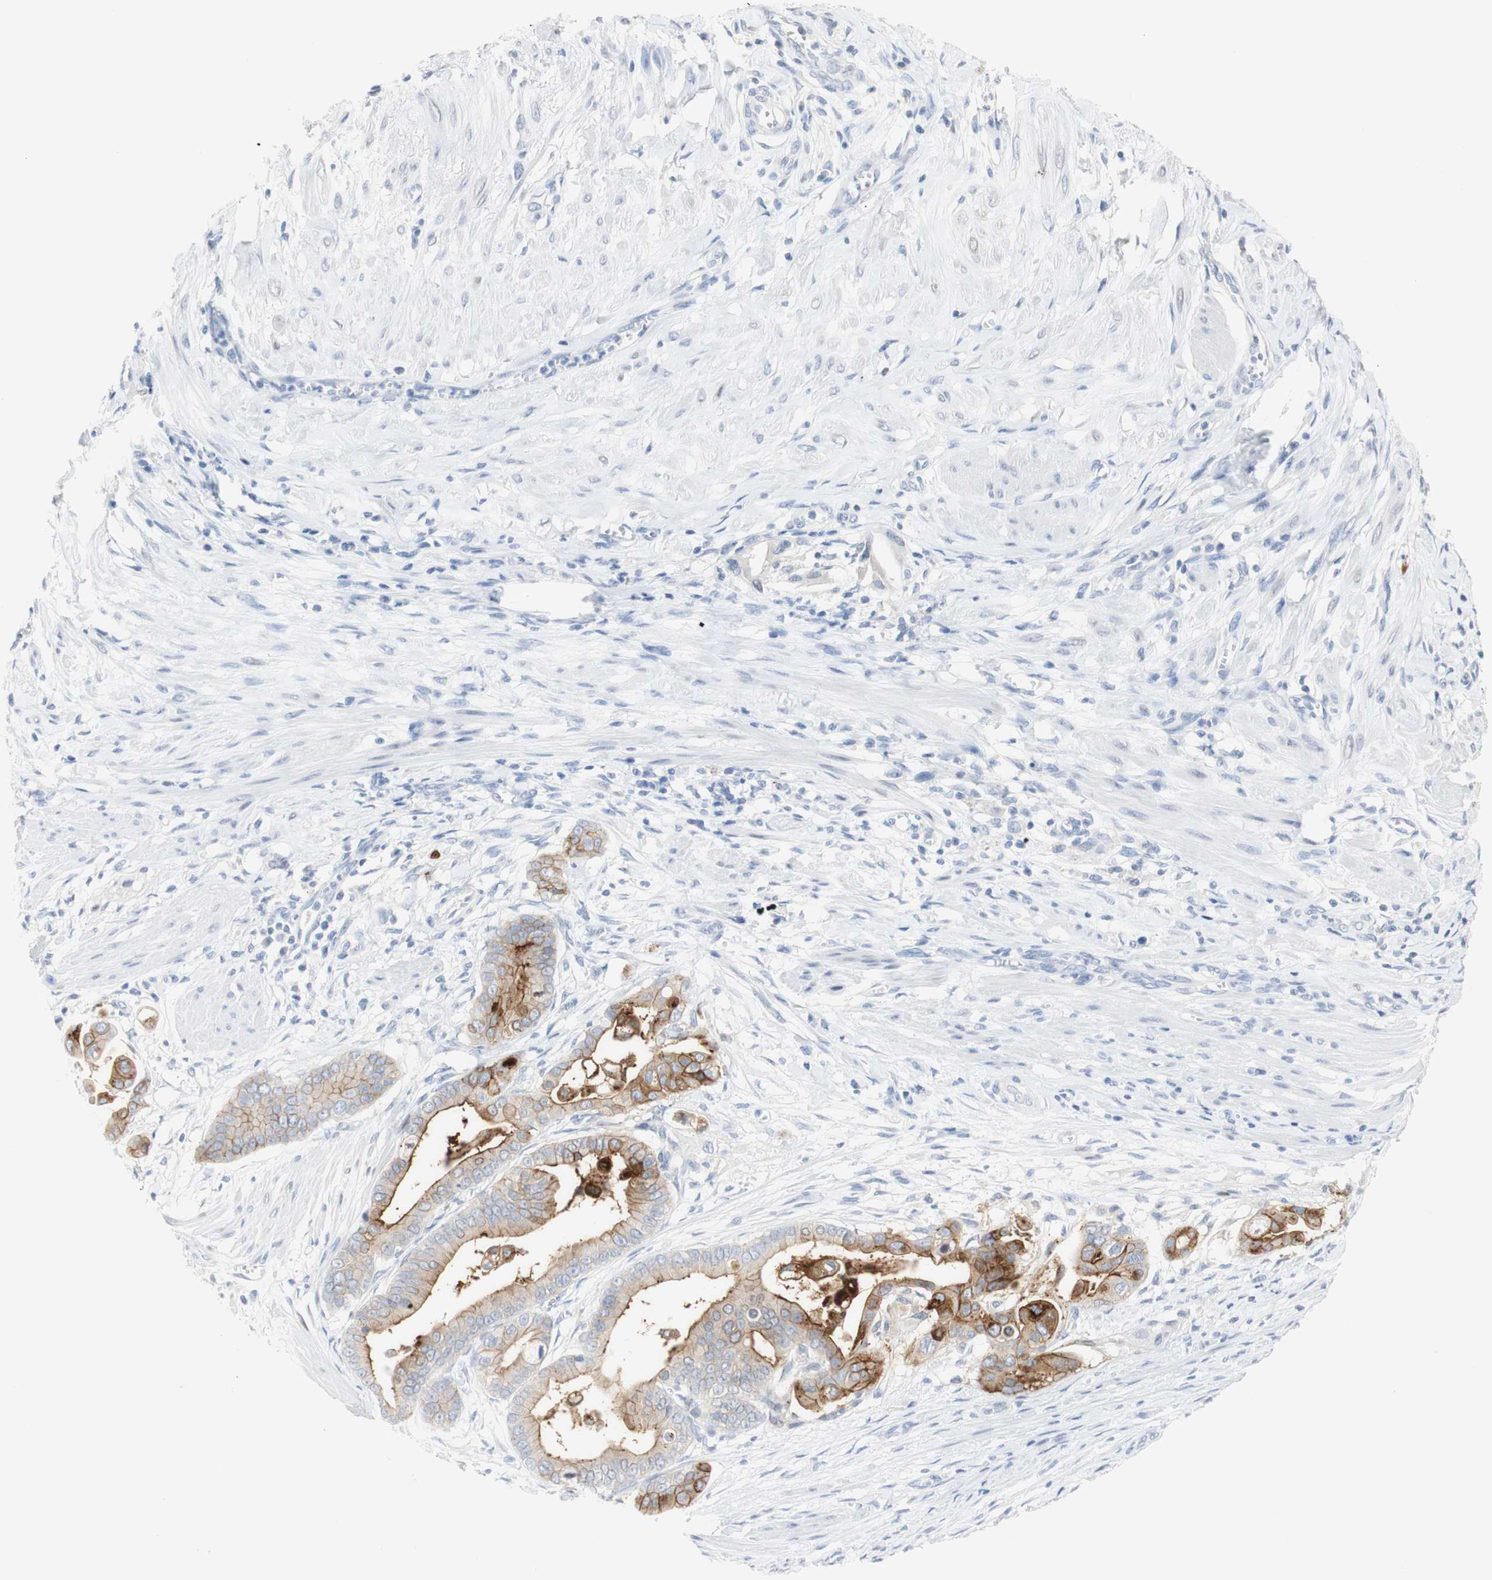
{"staining": {"intensity": "moderate", "quantity": ">75%", "location": "cytoplasmic/membranous"}, "tissue": "pancreatic cancer", "cell_type": "Tumor cells", "image_type": "cancer", "snomed": [{"axis": "morphology", "description": "Adenocarcinoma, NOS"}, {"axis": "topography", "description": "Pancreas"}], "caption": "A brown stain labels moderate cytoplasmic/membranous positivity of a protein in pancreatic adenocarcinoma tumor cells. The staining was performed using DAB to visualize the protein expression in brown, while the nuclei were stained in blue with hematoxylin (Magnification: 20x).", "gene": "DSC2", "patient": {"sex": "female", "age": 75}}